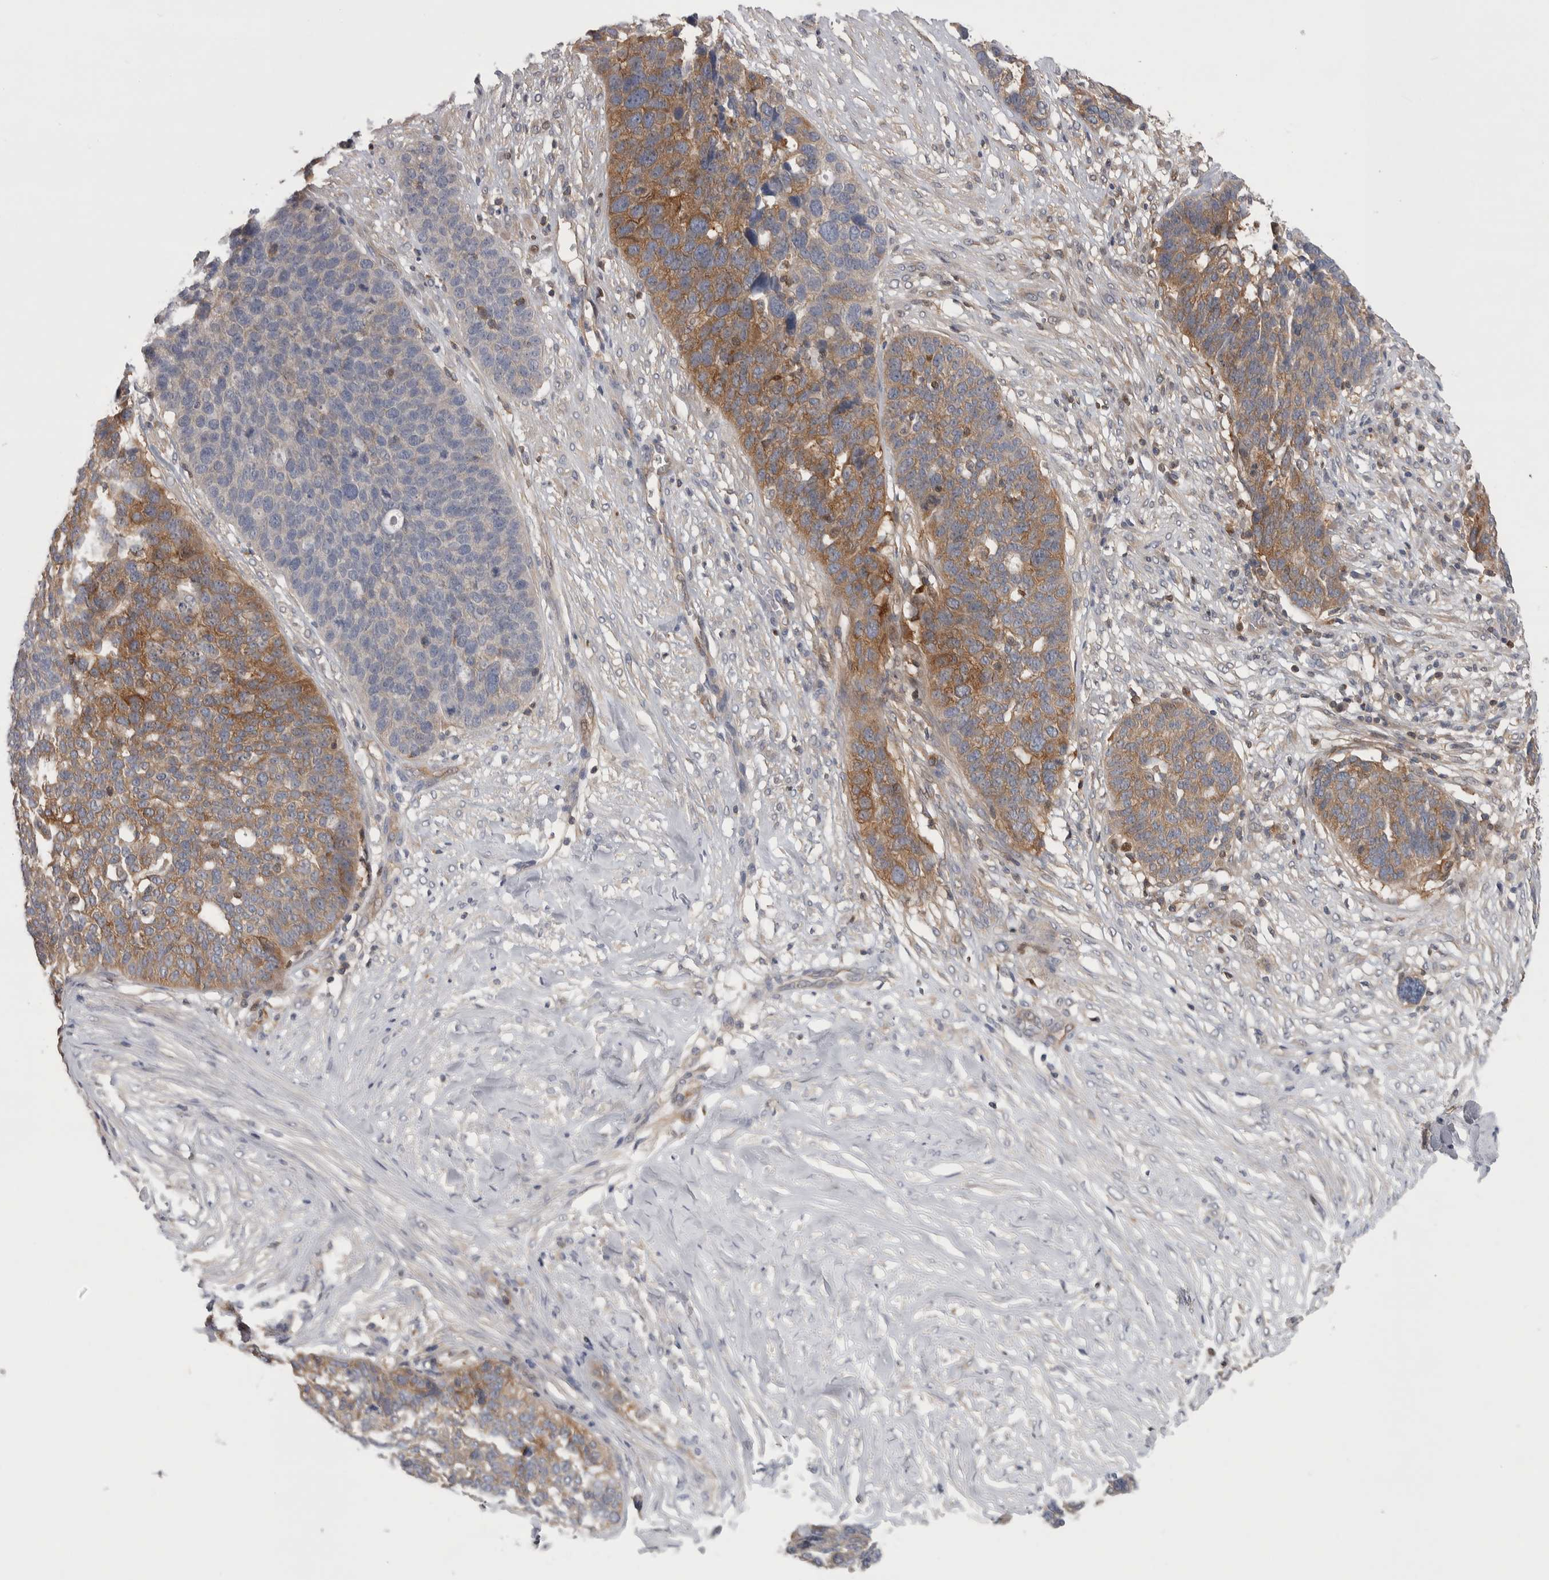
{"staining": {"intensity": "moderate", "quantity": ">75%", "location": "cytoplasmic/membranous"}, "tissue": "ovarian cancer", "cell_type": "Tumor cells", "image_type": "cancer", "snomed": [{"axis": "morphology", "description": "Cystadenocarcinoma, serous, NOS"}, {"axis": "topography", "description": "Ovary"}], "caption": "Immunohistochemical staining of serous cystadenocarcinoma (ovarian) demonstrates medium levels of moderate cytoplasmic/membranous protein staining in about >75% of tumor cells.", "gene": "NFKB2", "patient": {"sex": "female", "age": 59}}